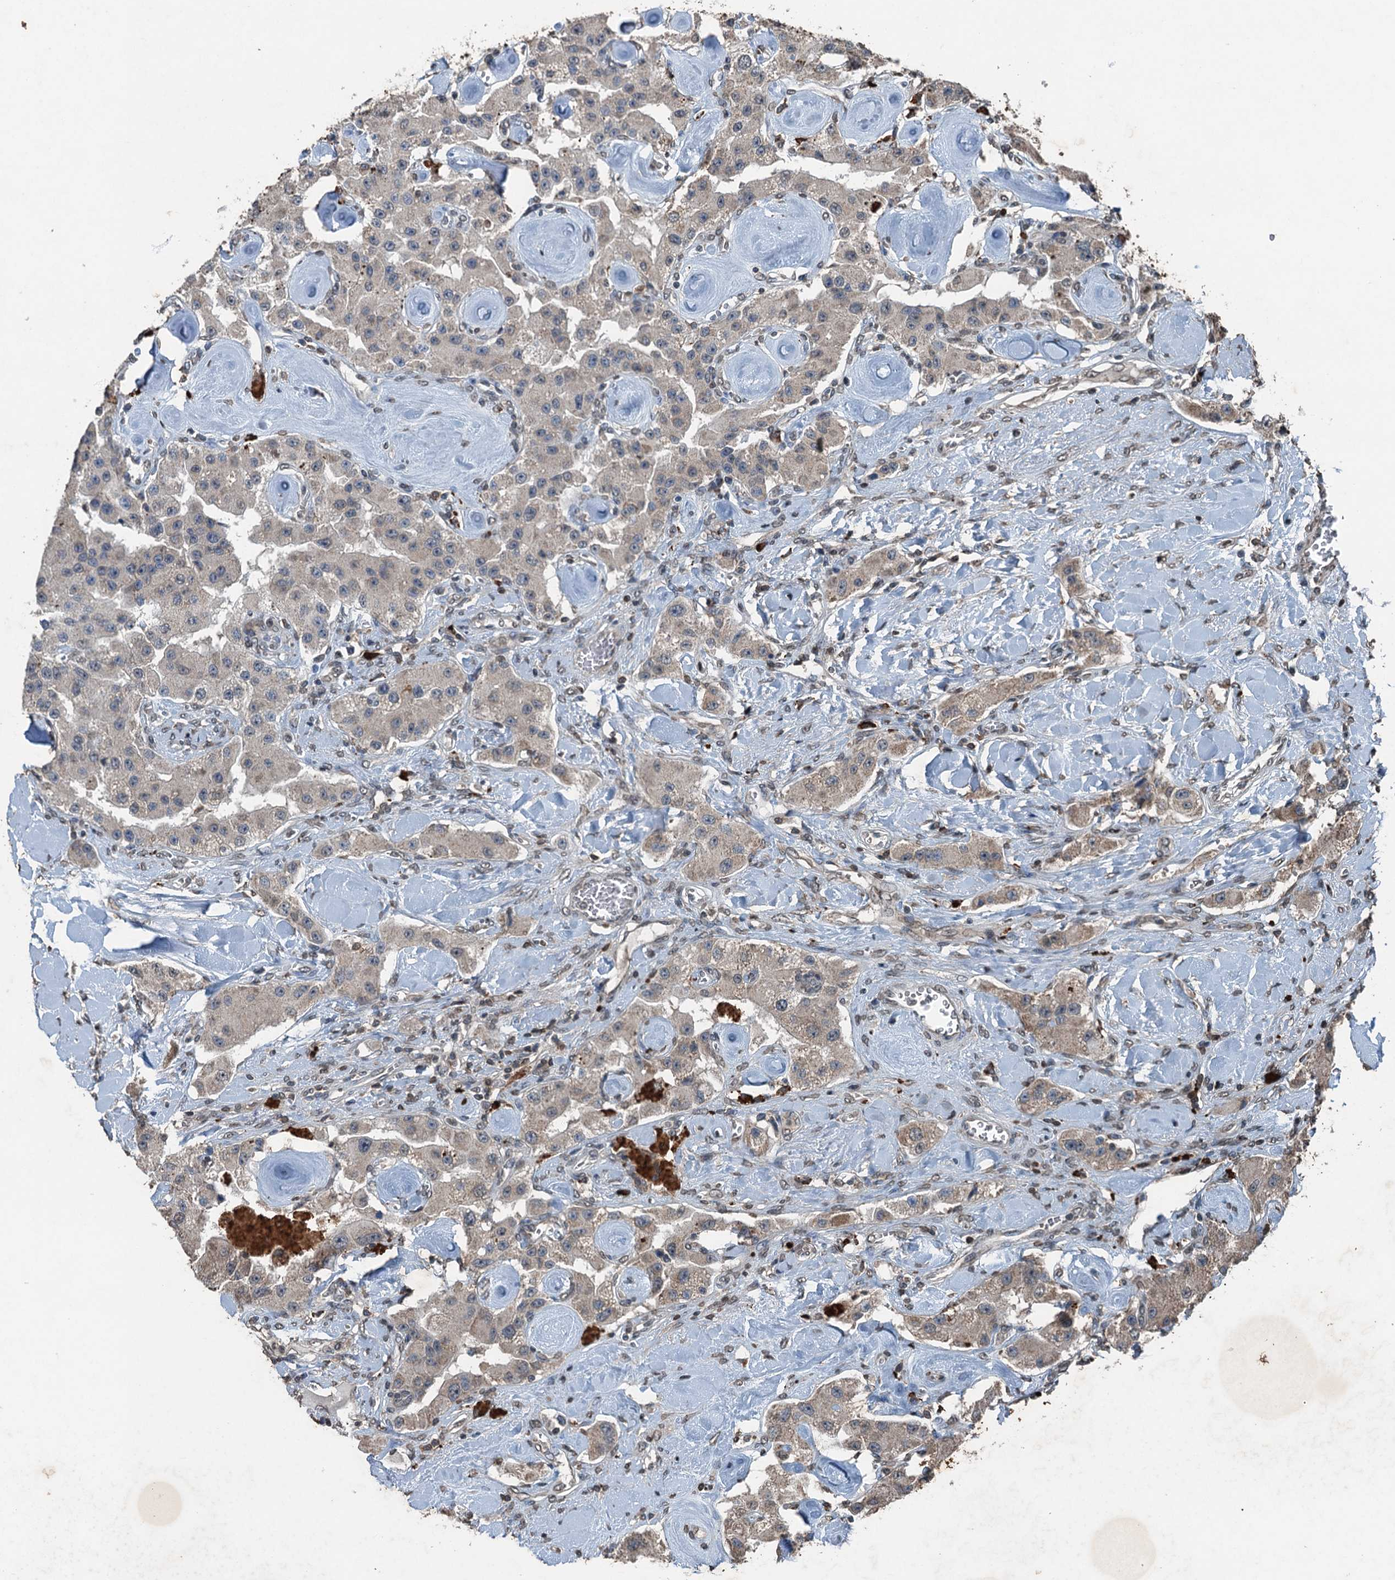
{"staining": {"intensity": "weak", "quantity": "<25%", "location": "cytoplasmic/membranous"}, "tissue": "carcinoid", "cell_type": "Tumor cells", "image_type": "cancer", "snomed": [{"axis": "morphology", "description": "Carcinoid, malignant, NOS"}, {"axis": "topography", "description": "Pancreas"}], "caption": "A high-resolution photomicrograph shows immunohistochemistry staining of carcinoid, which exhibits no significant expression in tumor cells.", "gene": "TCTN1", "patient": {"sex": "male", "age": 41}}